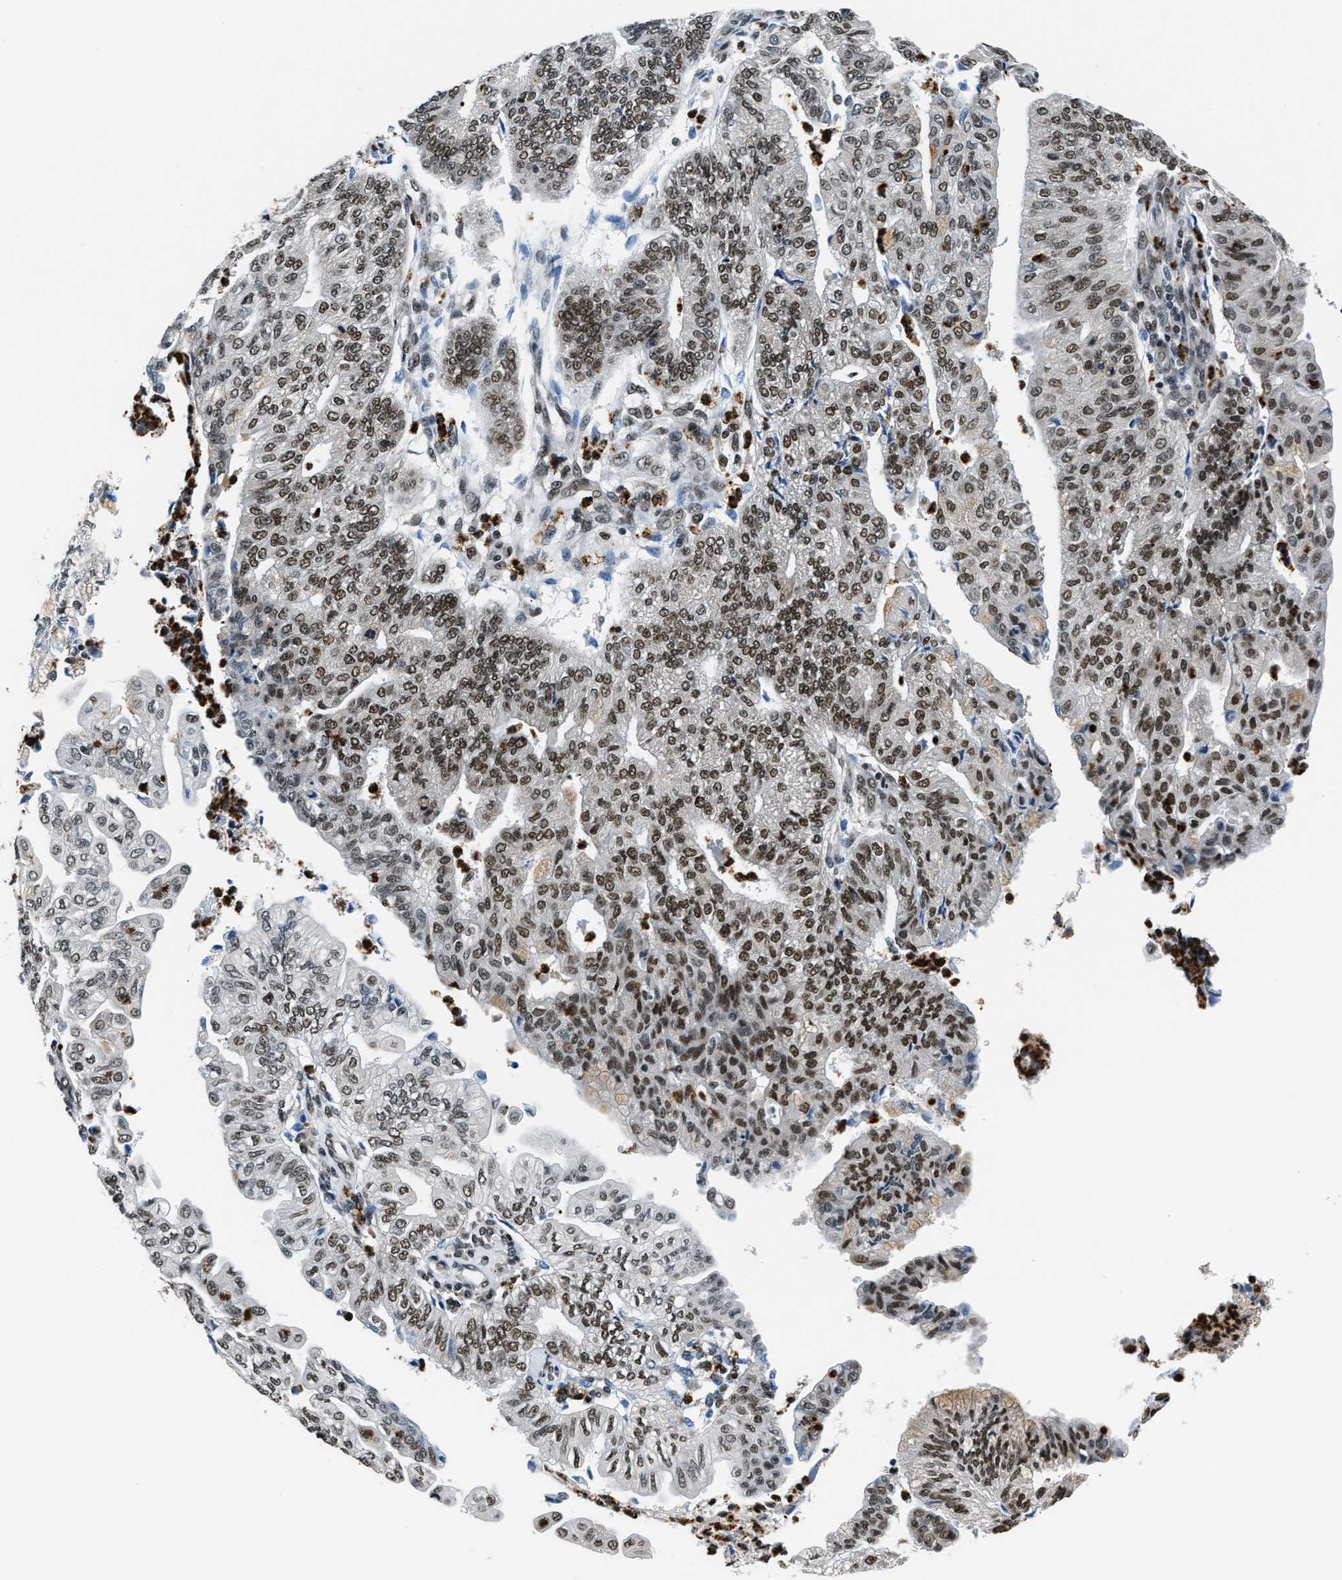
{"staining": {"intensity": "moderate", "quantity": ">75%", "location": "nuclear"}, "tissue": "endometrial cancer", "cell_type": "Tumor cells", "image_type": "cancer", "snomed": [{"axis": "morphology", "description": "Adenocarcinoma, NOS"}, {"axis": "topography", "description": "Endometrium"}], "caption": "A brown stain labels moderate nuclear positivity of a protein in endometrial cancer (adenocarcinoma) tumor cells.", "gene": "CCNDBP1", "patient": {"sex": "female", "age": 59}}